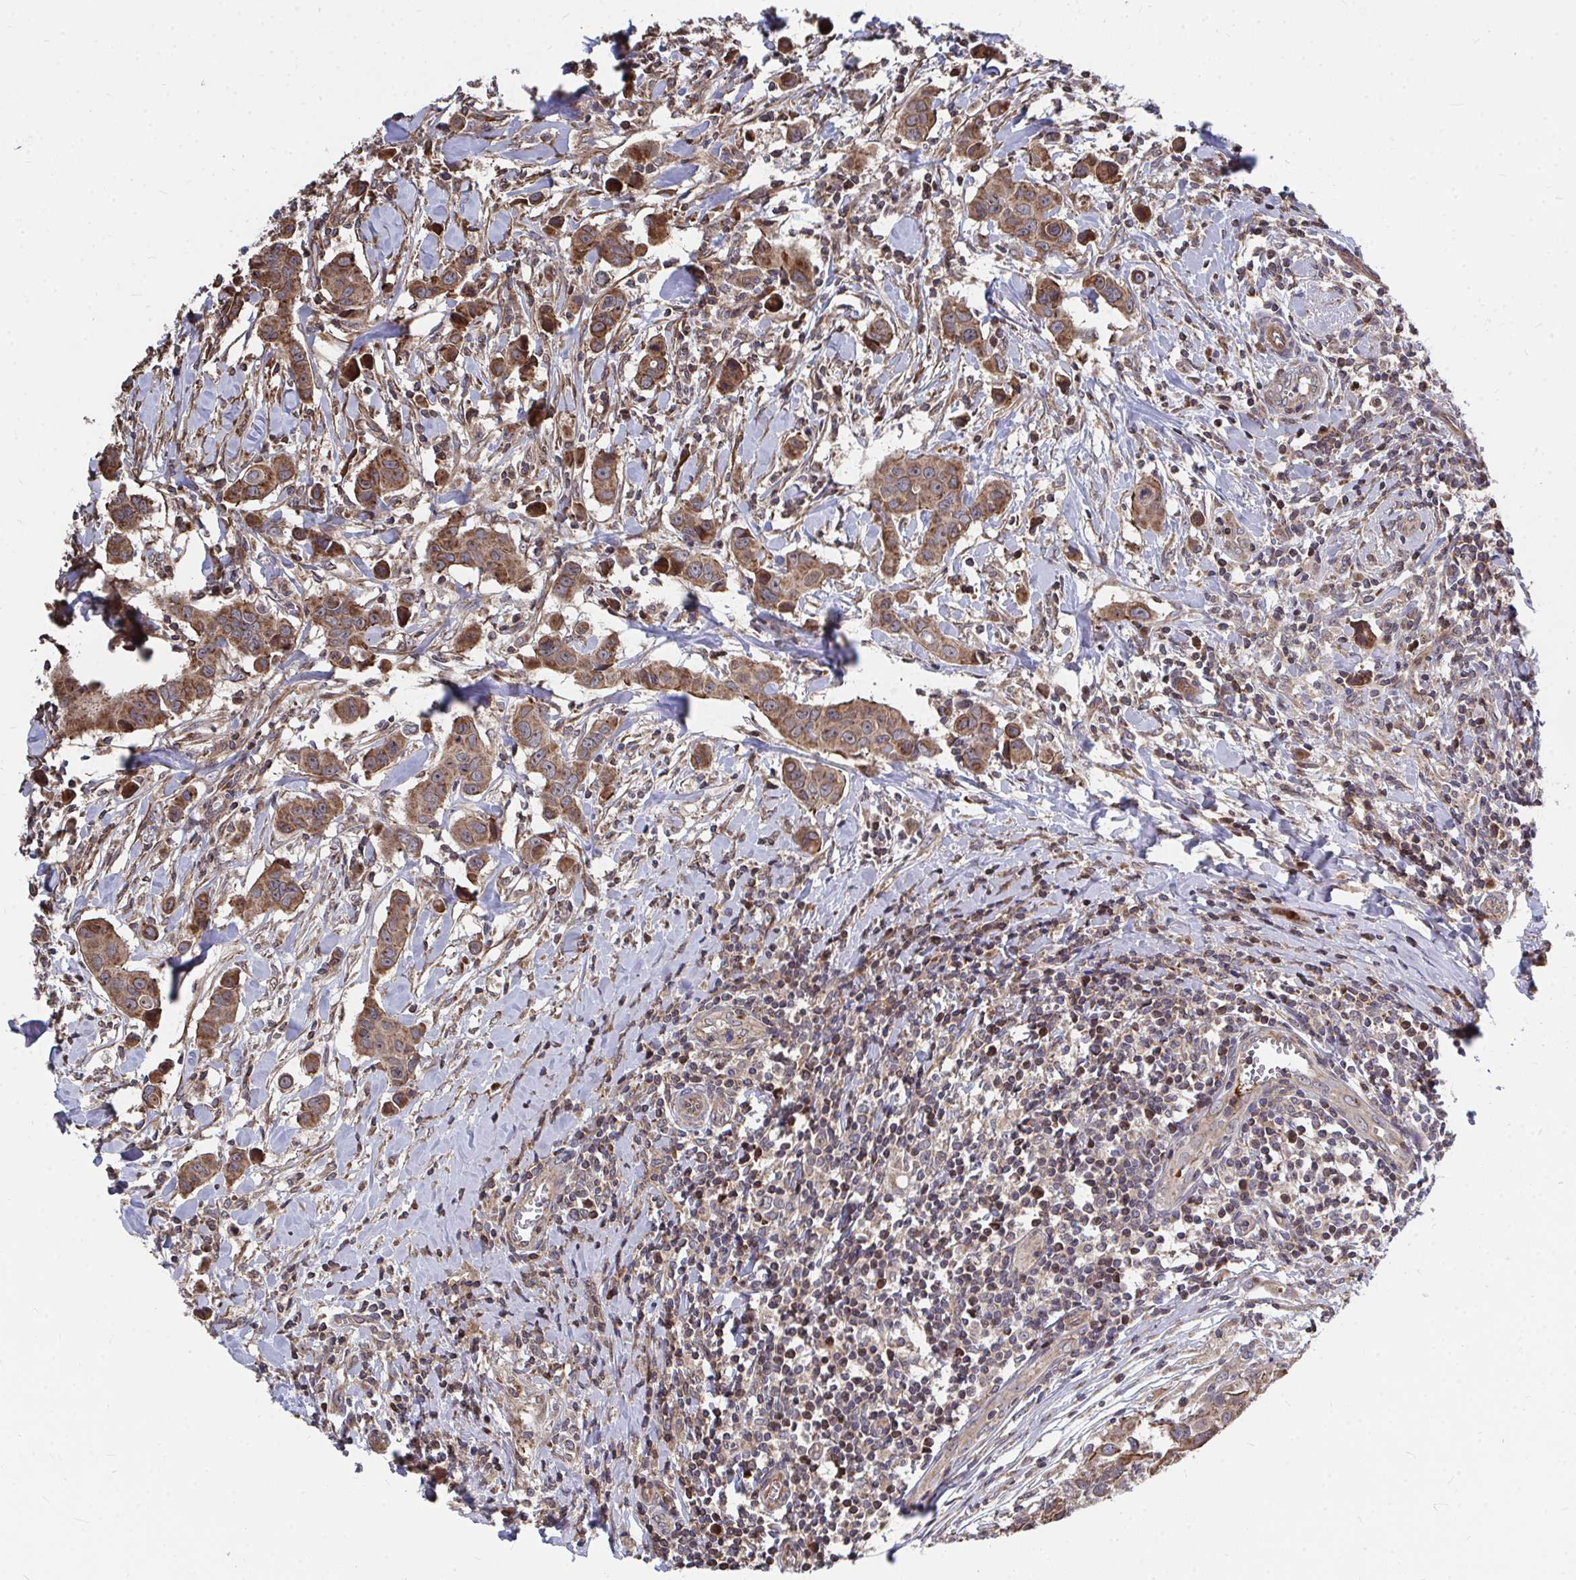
{"staining": {"intensity": "moderate", "quantity": ">75%", "location": "cytoplasmic/membranous"}, "tissue": "breast cancer", "cell_type": "Tumor cells", "image_type": "cancer", "snomed": [{"axis": "morphology", "description": "Duct carcinoma"}, {"axis": "topography", "description": "Breast"}], "caption": "Breast cancer (intraductal carcinoma) stained with DAB immunohistochemistry (IHC) reveals medium levels of moderate cytoplasmic/membranous positivity in about >75% of tumor cells.", "gene": "FAM89A", "patient": {"sex": "female", "age": 24}}